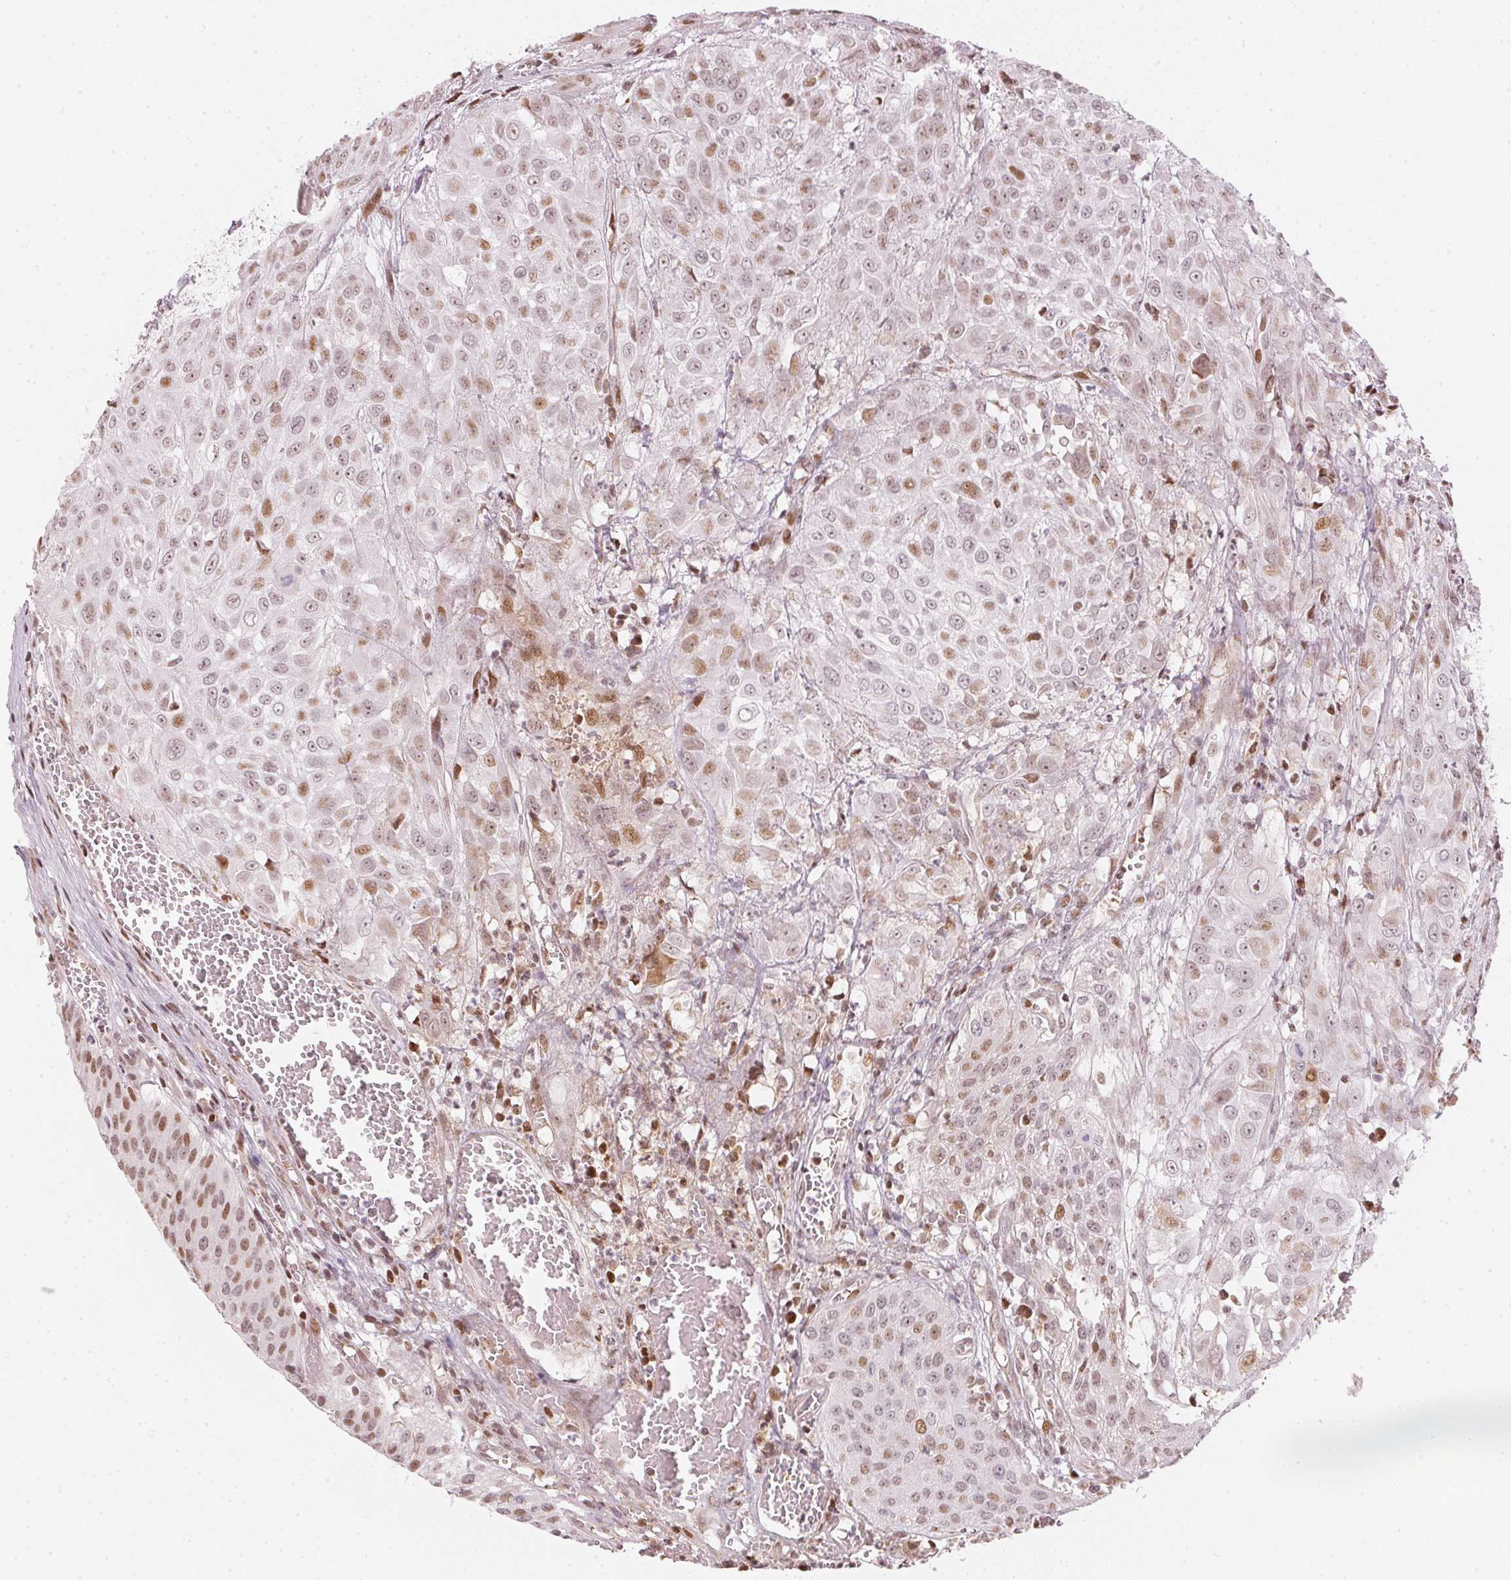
{"staining": {"intensity": "weak", "quantity": "25%-75%", "location": "nuclear"}, "tissue": "urothelial cancer", "cell_type": "Tumor cells", "image_type": "cancer", "snomed": [{"axis": "morphology", "description": "Urothelial carcinoma, High grade"}, {"axis": "topography", "description": "Urinary bladder"}], "caption": "Immunohistochemical staining of high-grade urothelial carcinoma shows weak nuclear protein positivity in about 25%-75% of tumor cells.", "gene": "KAT6A", "patient": {"sex": "male", "age": 57}}